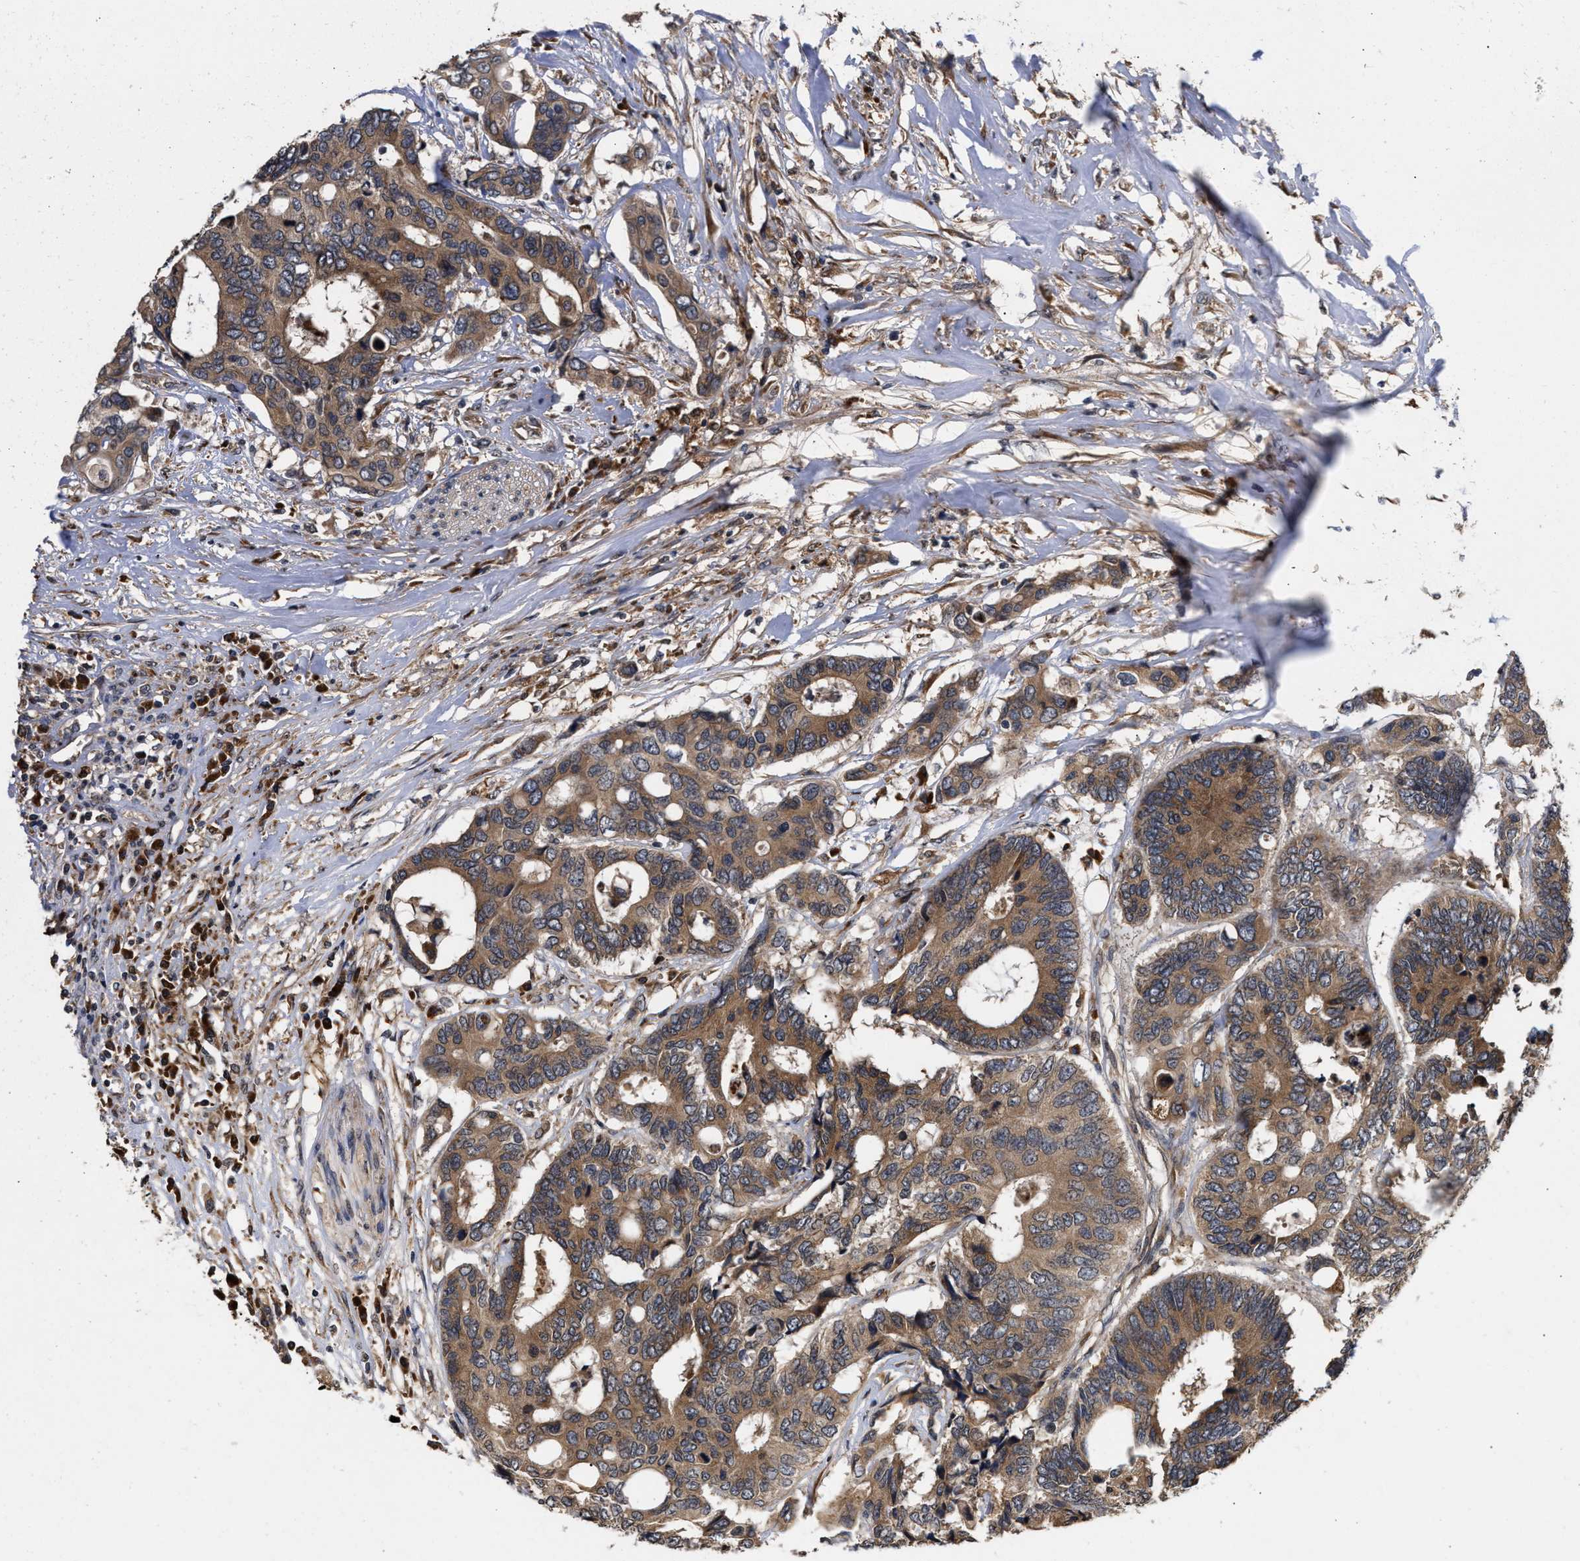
{"staining": {"intensity": "moderate", "quantity": ">75%", "location": "cytoplasmic/membranous"}, "tissue": "colorectal cancer", "cell_type": "Tumor cells", "image_type": "cancer", "snomed": [{"axis": "morphology", "description": "Adenocarcinoma, NOS"}, {"axis": "topography", "description": "Rectum"}], "caption": "A brown stain highlights moderate cytoplasmic/membranous staining of a protein in human colorectal cancer (adenocarcinoma) tumor cells.", "gene": "SAR1A", "patient": {"sex": "male", "age": 55}}